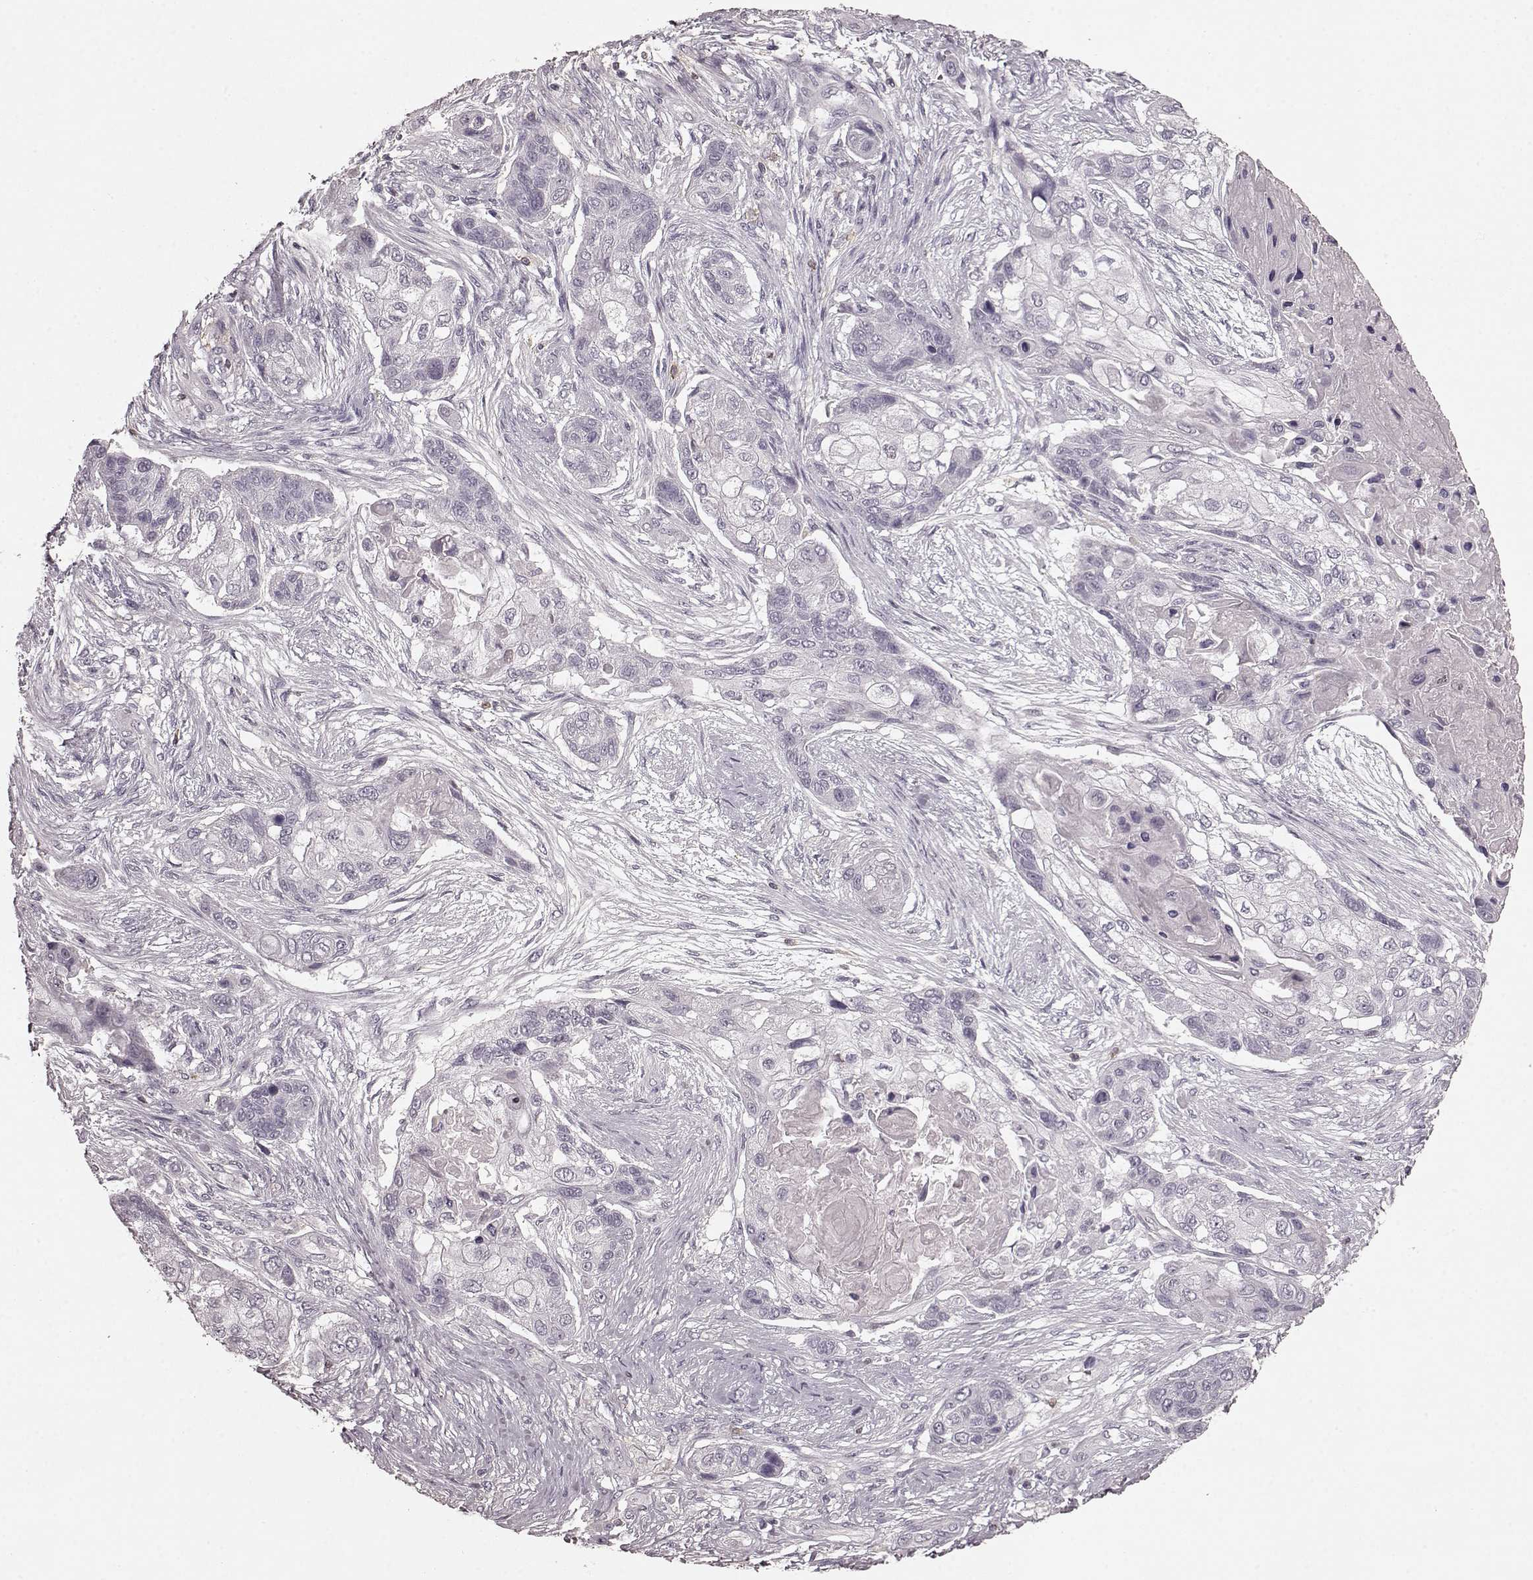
{"staining": {"intensity": "negative", "quantity": "none", "location": "none"}, "tissue": "lung cancer", "cell_type": "Tumor cells", "image_type": "cancer", "snomed": [{"axis": "morphology", "description": "Squamous cell carcinoma, NOS"}, {"axis": "topography", "description": "Lung"}], "caption": "Tumor cells show no significant protein positivity in lung cancer. The staining was performed using DAB to visualize the protein expression in brown, while the nuclei were stained in blue with hematoxylin (Magnification: 20x).", "gene": "CD28", "patient": {"sex": "male", "age": 69}}